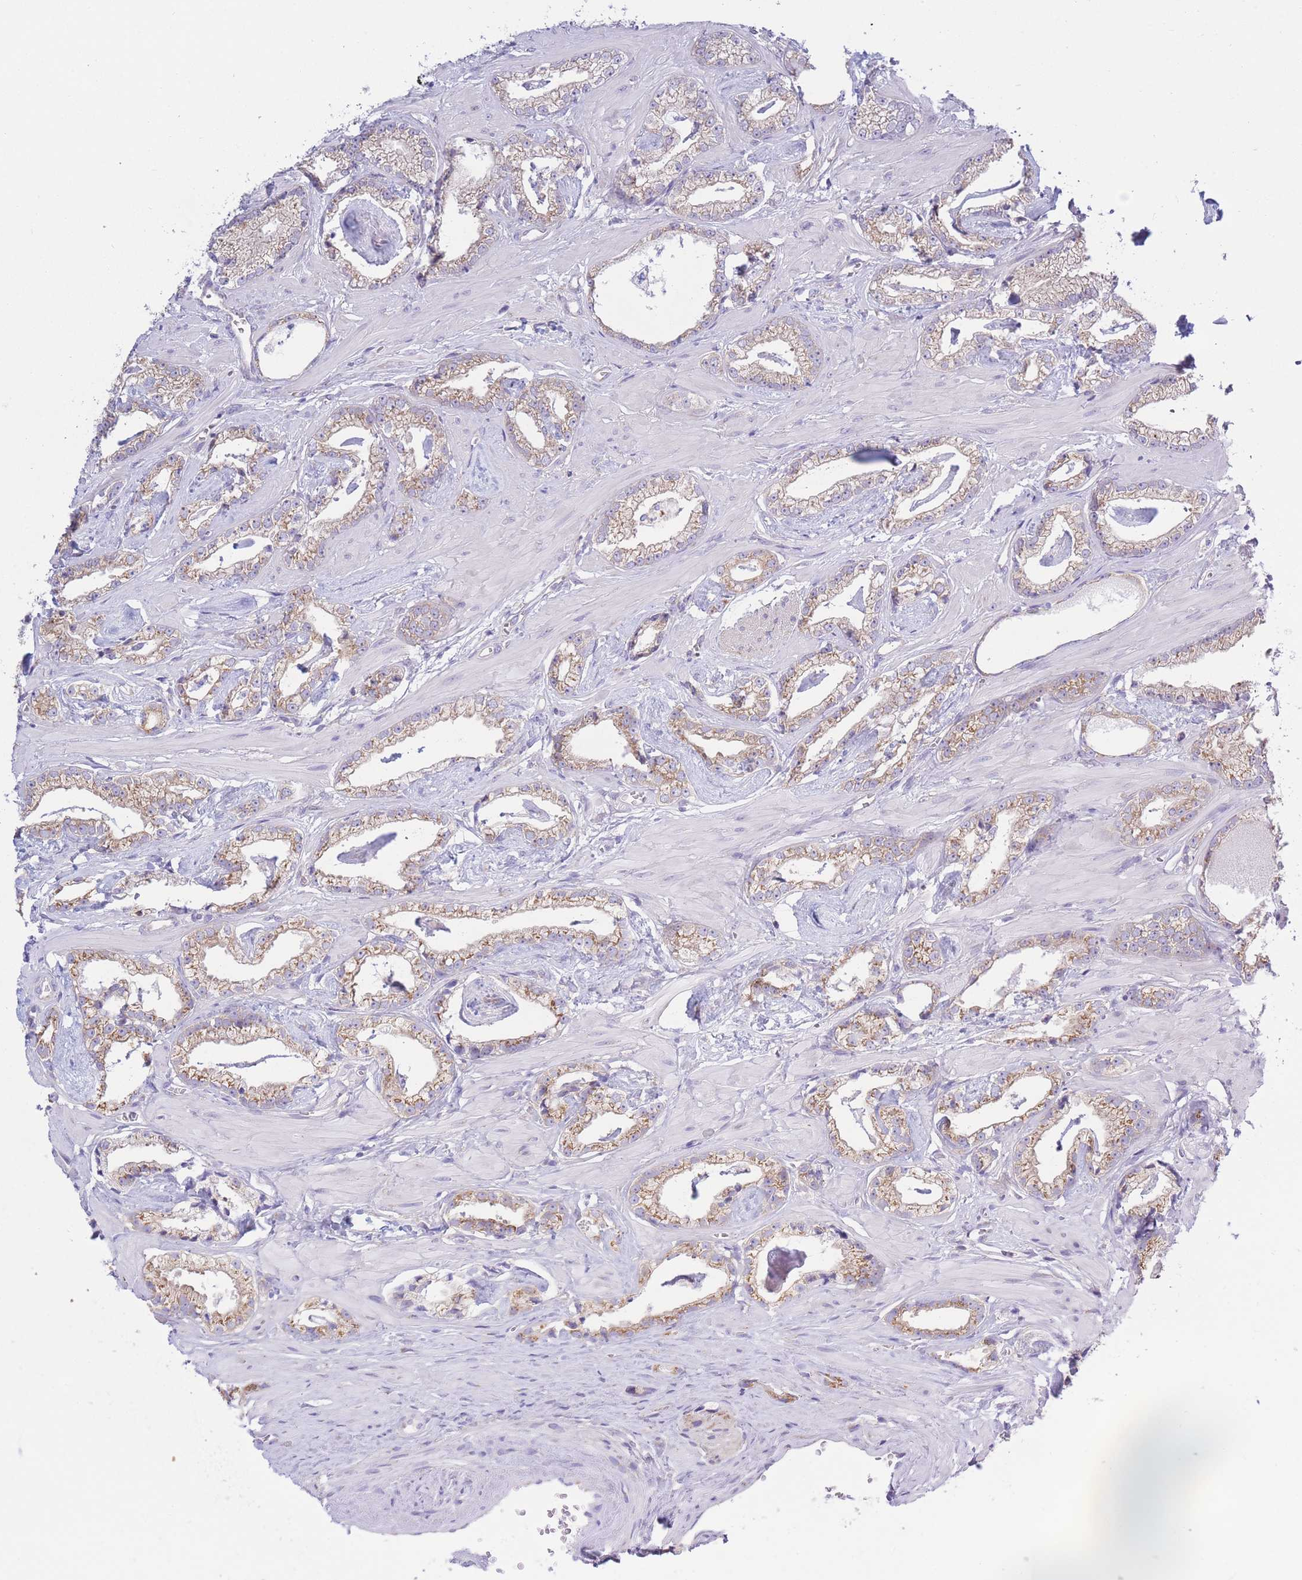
{"staining": {"intensity": "moderate", "quantity": ">75%", "location": "cytoplasmic/membranous"}, "tissue": "prostate cancer", "cell_type": "Tumor cells", "image_type": "cancer", "snomed": [{"axis": "morphology", "description": "Adenocarcinoma, Low grade"}, {"axis": "topography", "description": "Prostate"}], "caption": "Immunohistochemistry (IHC) of human low-grade adenocarcinoma (prostate) shows medium levels of moderate cytoplasmic/membranous staining in approximately >75% of tumor cells.", "gene": "COPG2", "patient": {"sex": "male", "age": 60}}